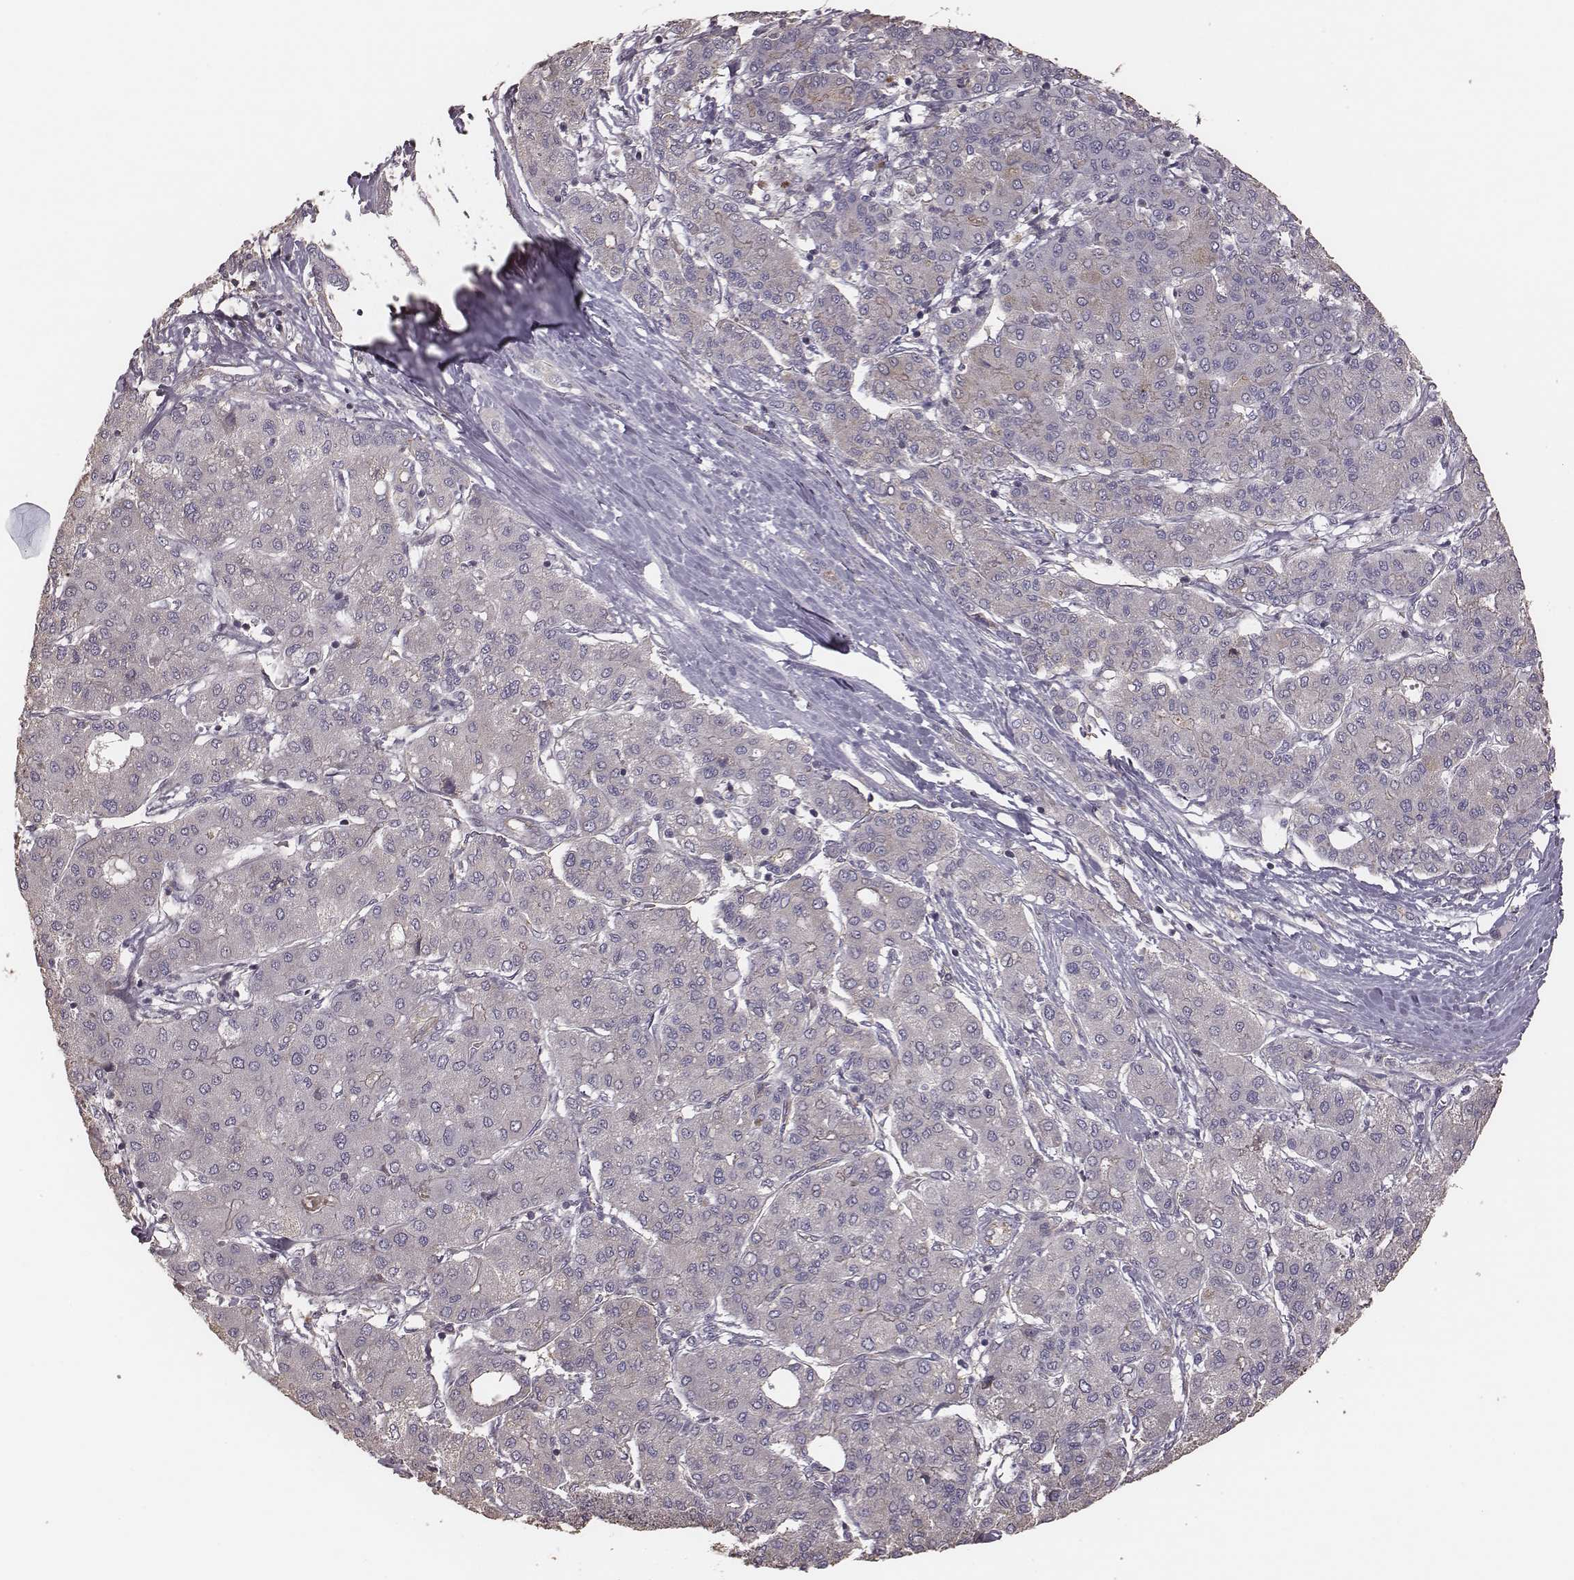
{"staining": {"intensity": "negative", "quantity": "none", "location": "none"}, "tissue": "liver cancer", "cell_type": "Tumor cells", "image_type": "cancer", "snomed": [{"axis": "morphology", "description": "Carcinoma, Hepatocellular, NOS"}, {"axis": "topography", "description": "Liver"}], "caption": "A high-resolution histopathology image shows immunohistochemistry staining of liver hepatocellular carcinoma, which shows no significant positivity in tumor cells.", "gene": "OTOGL", "patient": {"sex": "male", "age": 65}}